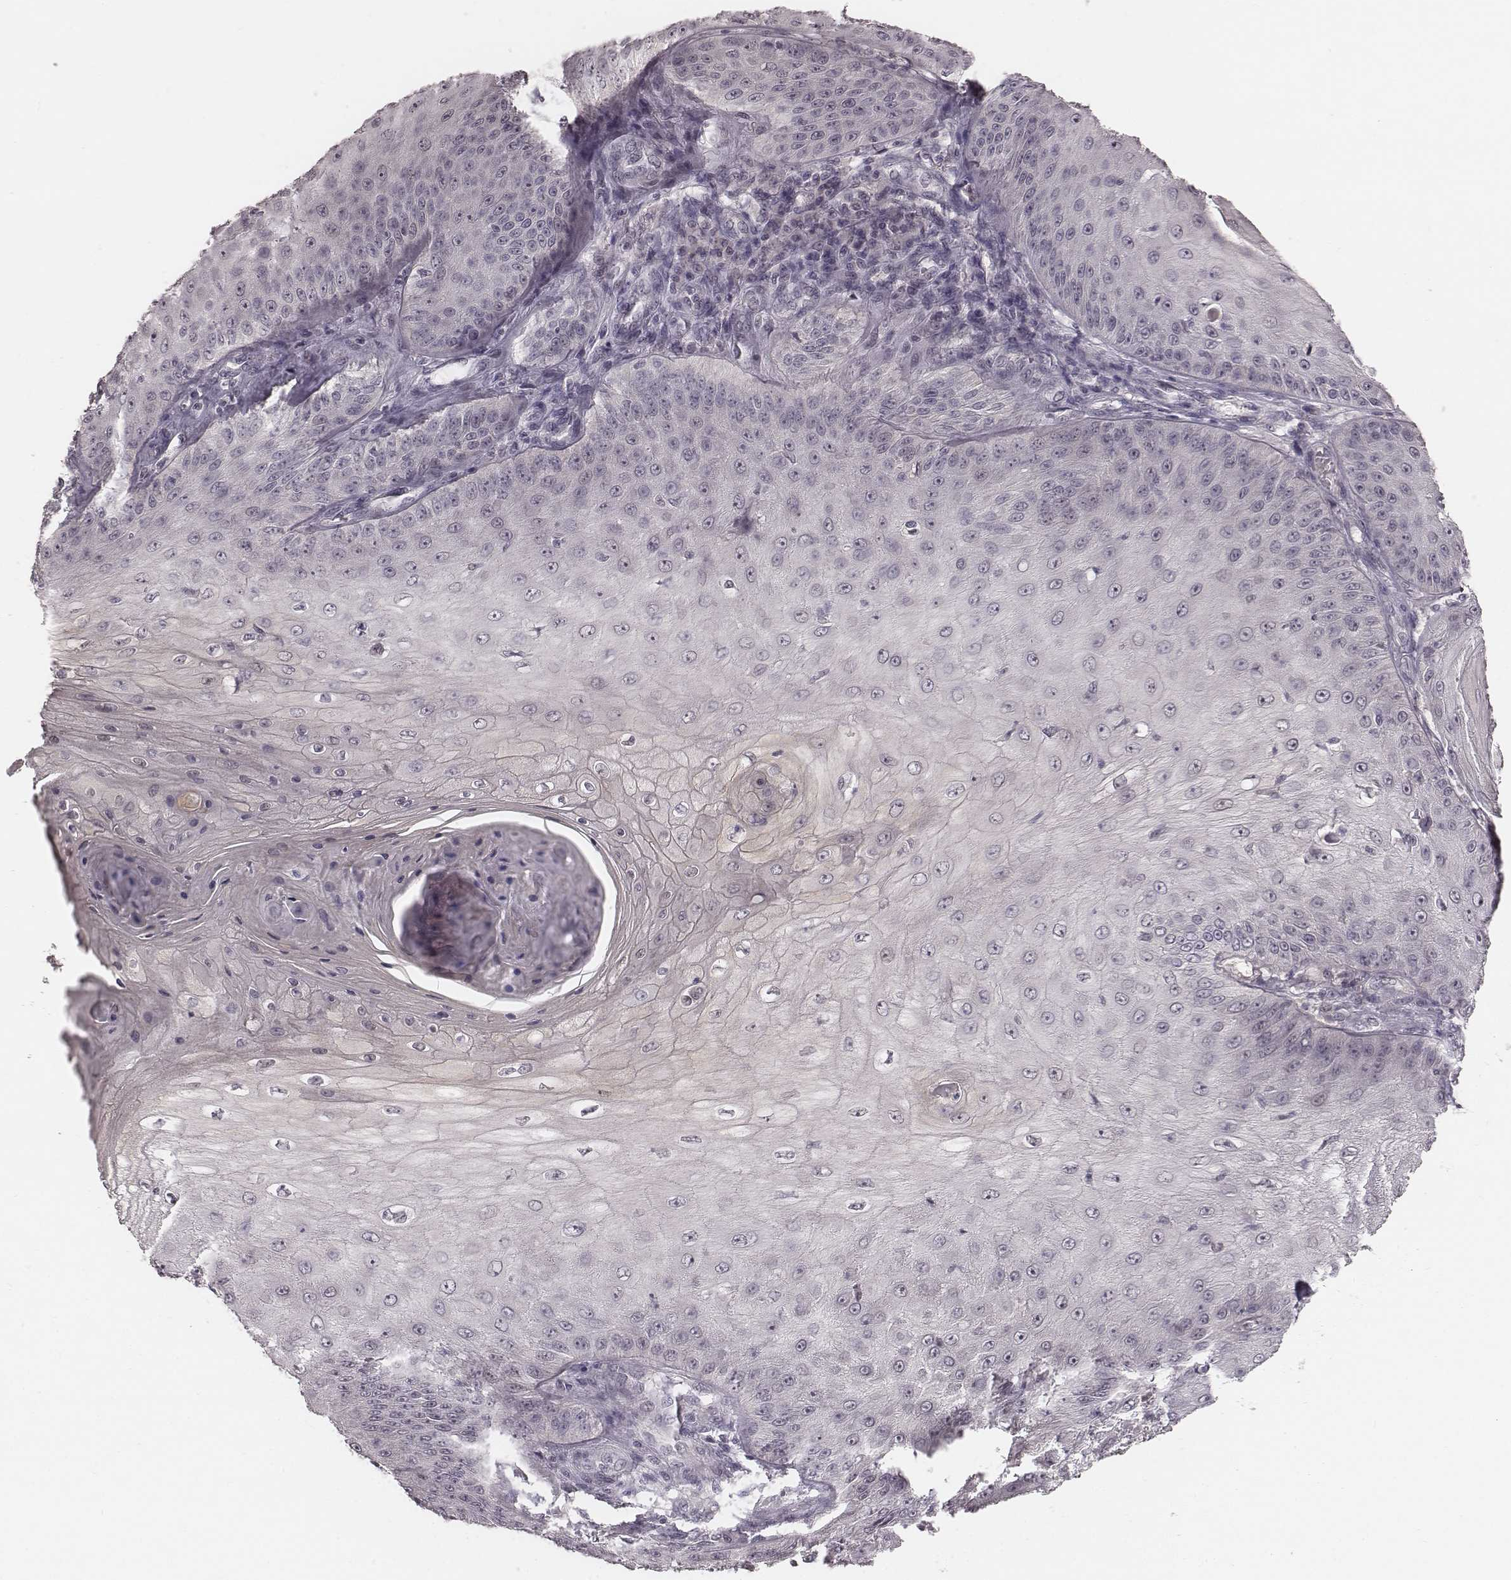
{"staining": {"intensity": "negative", "quantity": "none", "location": "none"}, "tissue": "skin cancer", "cell_type": "Tumor cells", "image_type": "cancer", "snomed": [{"axis": "morphology", "description": "Squamous cell carcinoma, NOS"}, {"axis": "topography", "description": "Skin"}], "caption": "Skin squamous cell carcinoma stained for a protein using immunohistochemistry displays no positivity tumor cells.", "gene": "IQCG", "patient": {"sex": "male", "age": 70}}